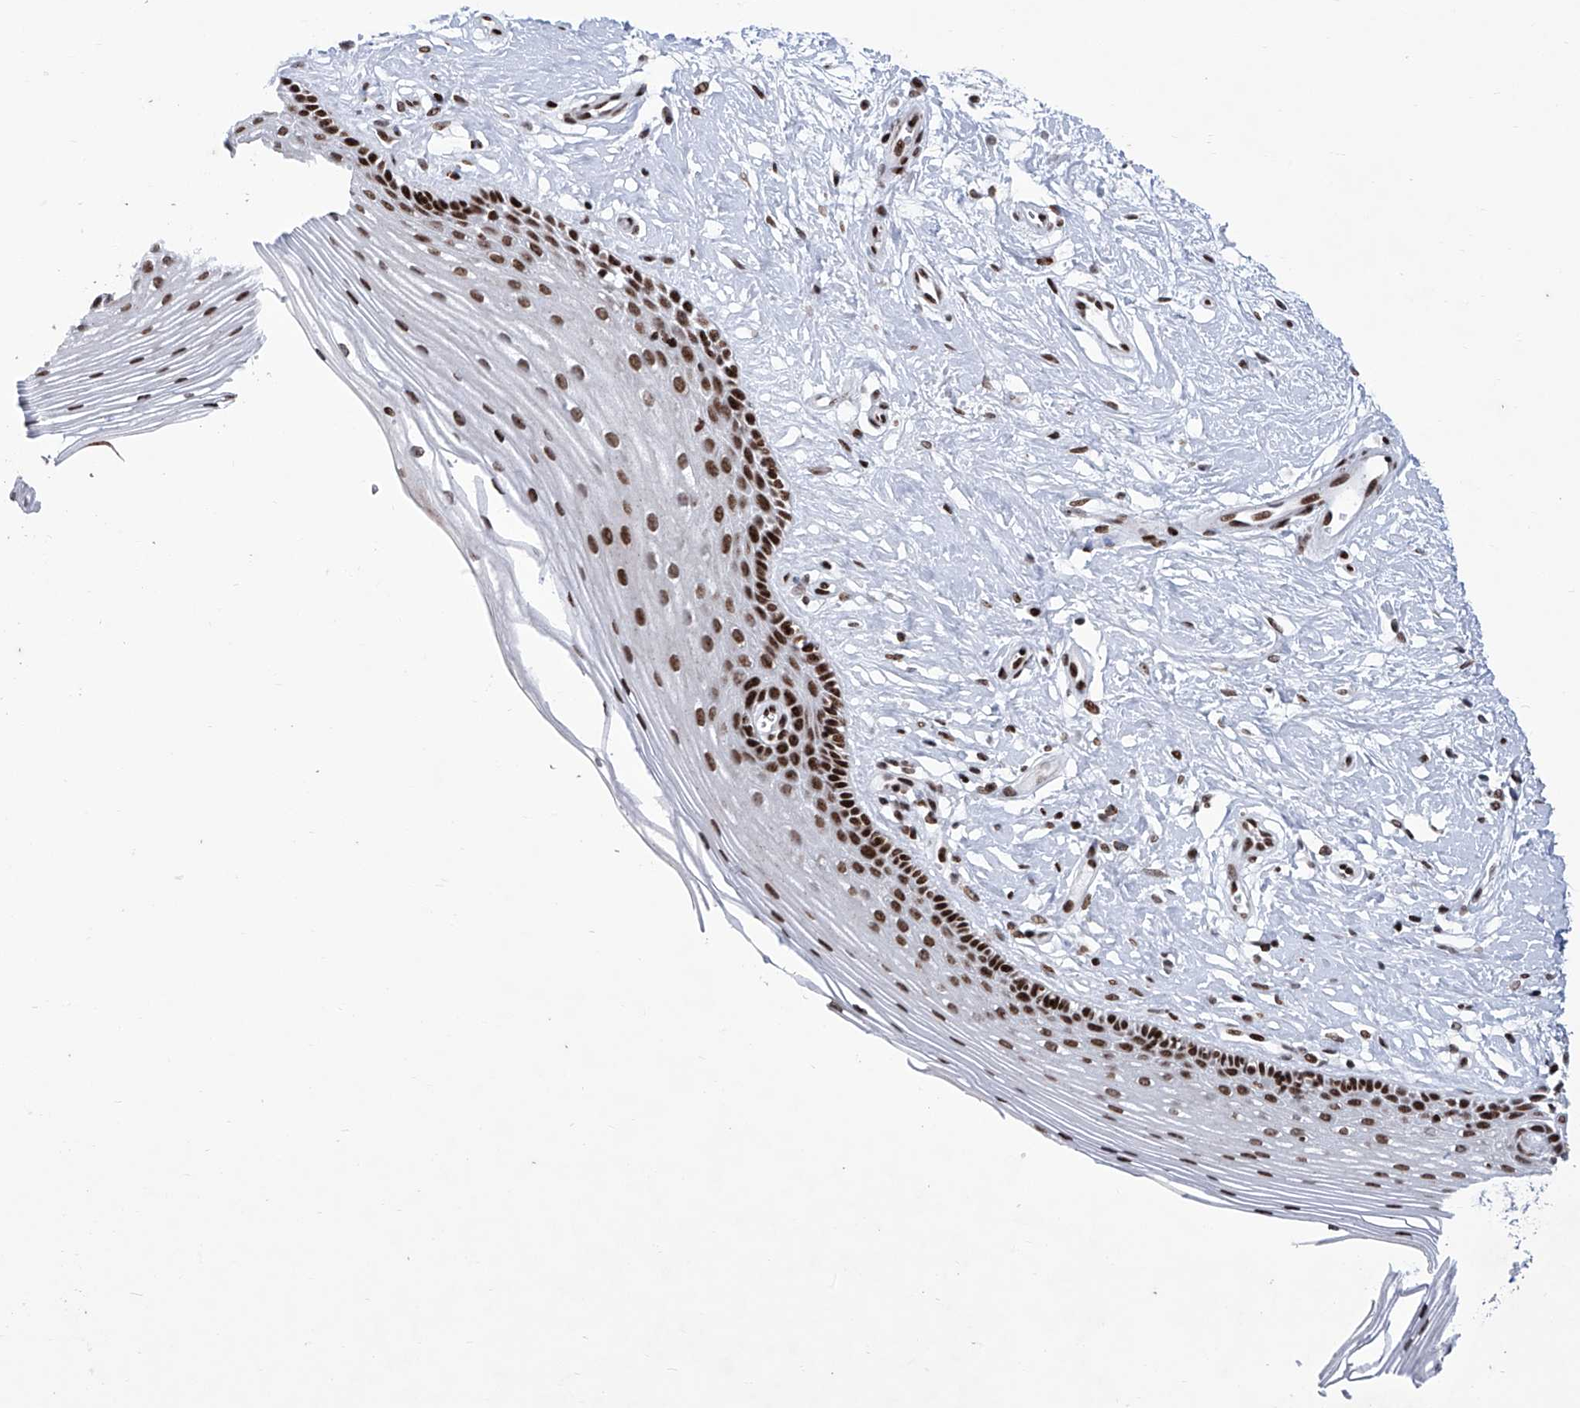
{"staining": {"intensity": "strong", "quantity": ">75%", "location": "nuclear"}, "tissue": "vagina", "cell_type": "Squamous epithelial cells", "image_type": "normal", "snomed": [{"axis": "morphology", "description": "Normal tissue, NOS"}, {"axis": "topography", "description": "Vagina"}], "caption": "Strong nuclear positivity is seen in approximately >75% of squamous epithelial cells in normal vagina.", "gene": "HEY2", "patient": {"sex": "female", "age": 46}}